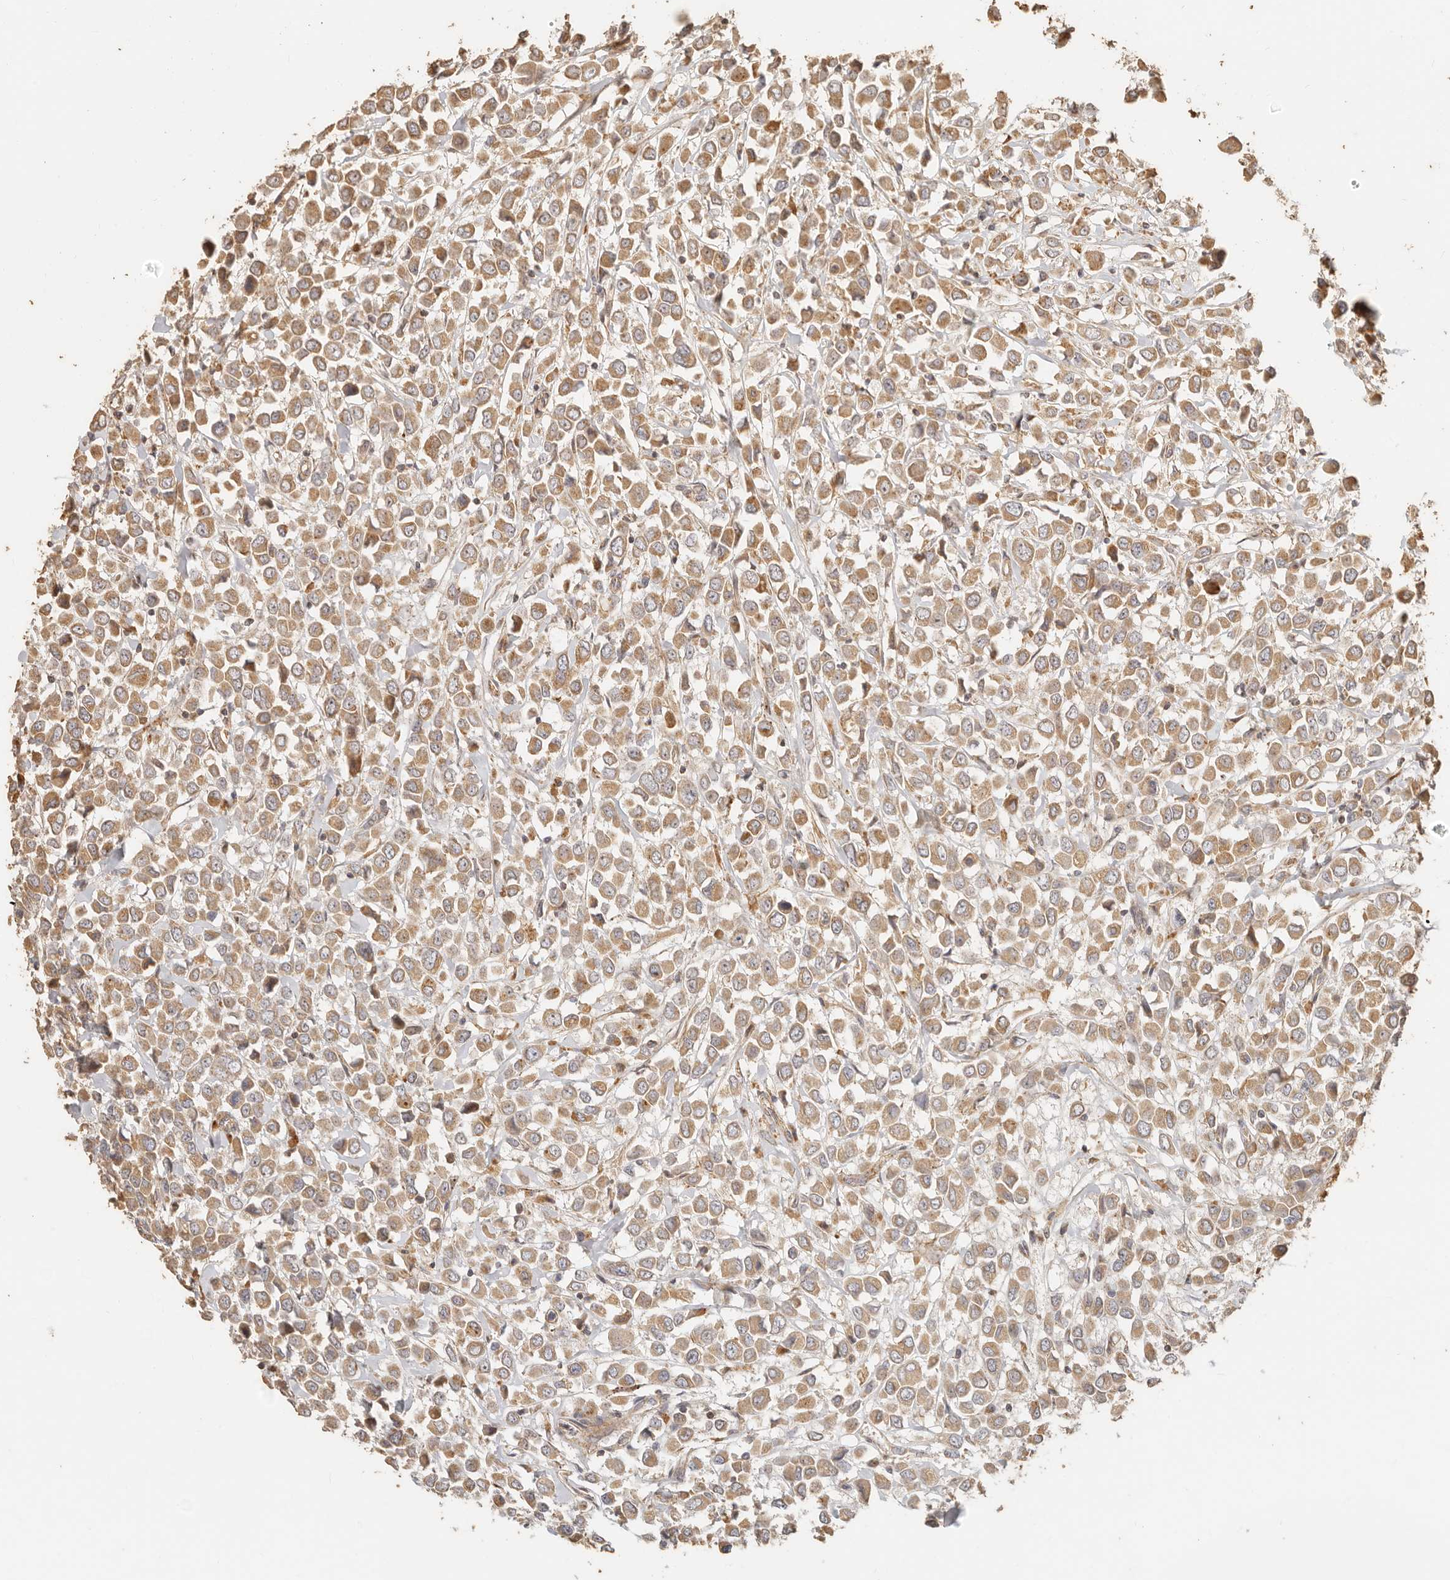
{"staining": {"intensity": "moderate", "quantity": ">75%", "location": "cytoplasmic/membranous"}, "tissue": "breast cancer", "cell_type": "Tumor cells", "image_type": "cancer", "snomed": [{"axis": "morphology", "description": "Duct carcinoma"}, {"axis": "topography", "description": "Breast"}], "caption": "Breast cancer tissue exhibits moderate cytoplasmic/membranous staining in about >75% of tumor cells", "gene": "PTPN22", "patient": {"sex": "female", "age": 61}}